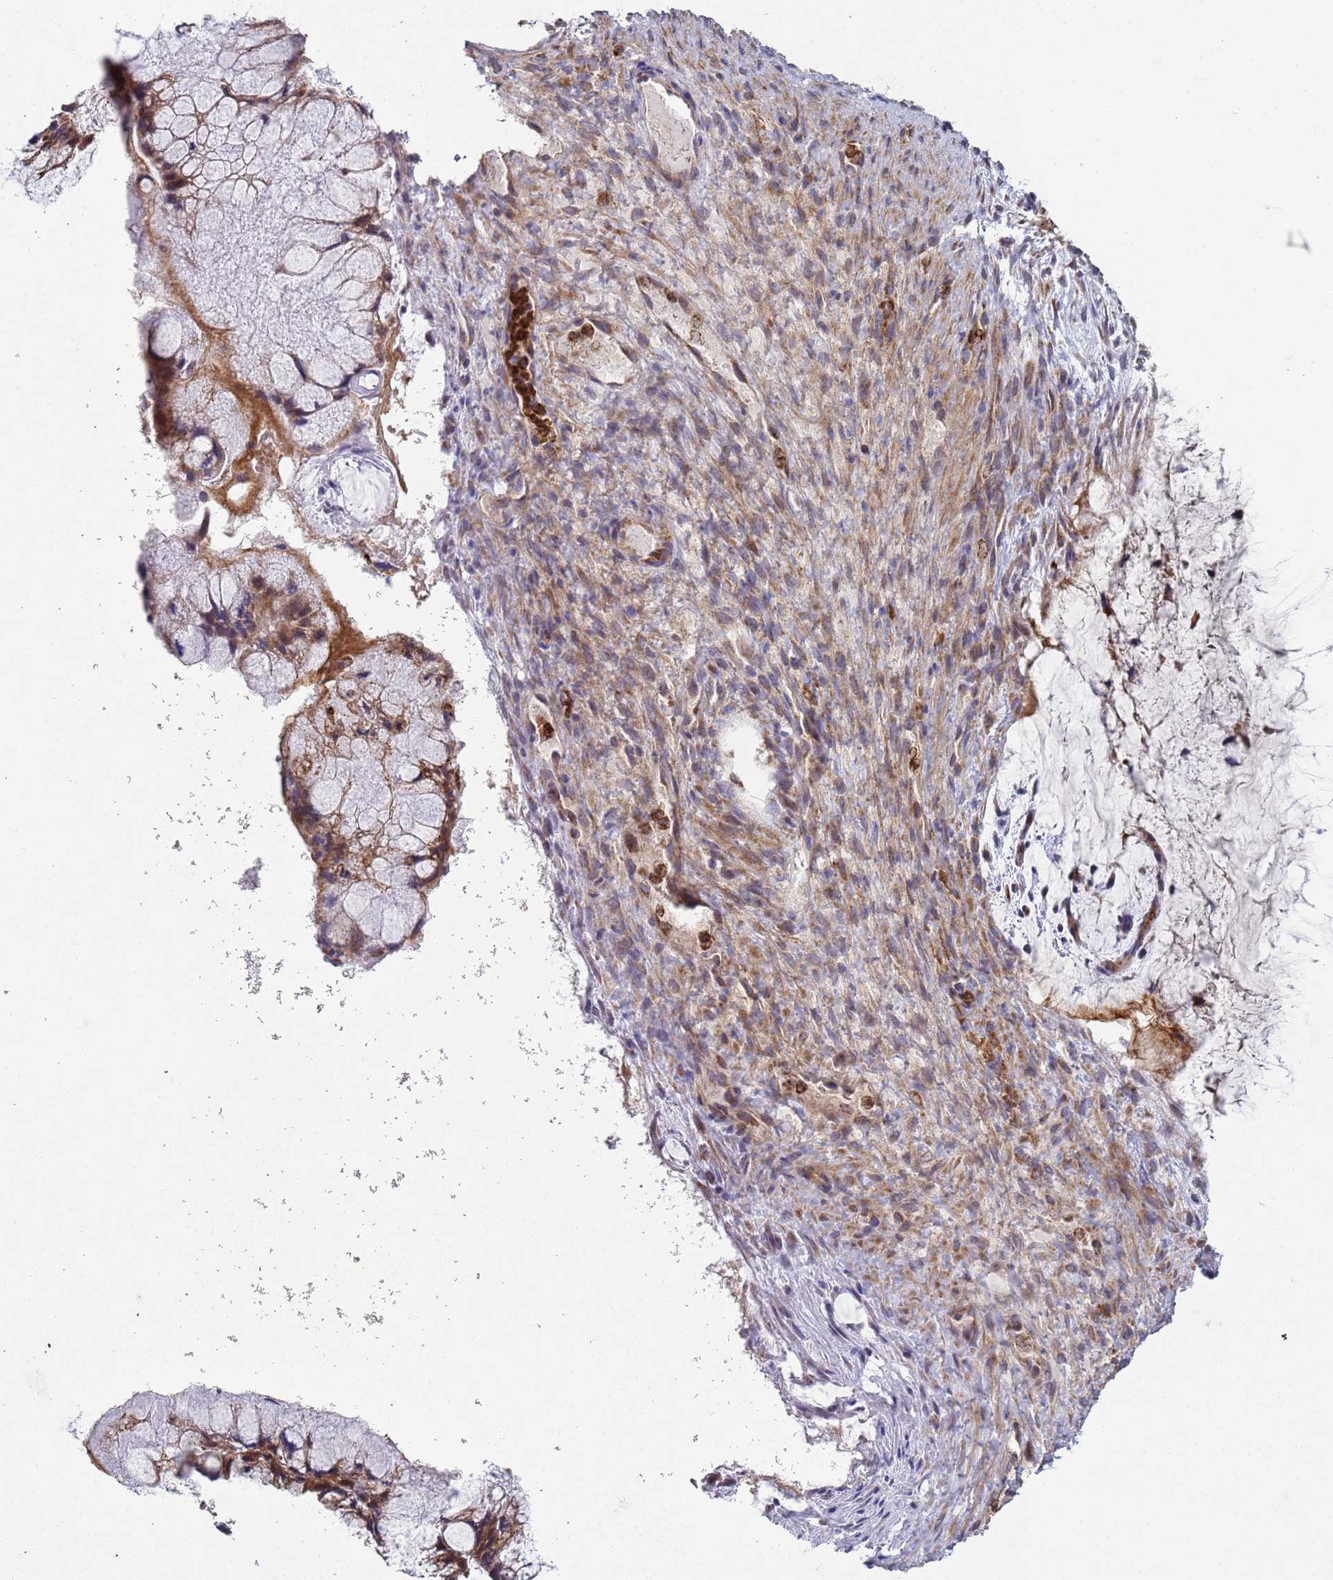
{"staining": {"intensity": "moderate", "quantity": "25%-75%", "location": "cytoplasmic/membranous"}, "tissue": "ovarian cancer", "cell_type": "Tumor cells", "image_type": "cancer", "snomed": [{"axis": "morphology", "description": "Cystadenocarcinoma, mucinous, NOS"}, {"axis": "topography", "description": "Ovary"}], "caption": "Ovarian cancer tissue demonstrates moderate cytoplasmic/membranous expression in approximately 25%-75% of tumor cells, visualized by immunohistochemistry.", "gene": "FBXO33", "patient": {"sex": "female", "age": 37}}